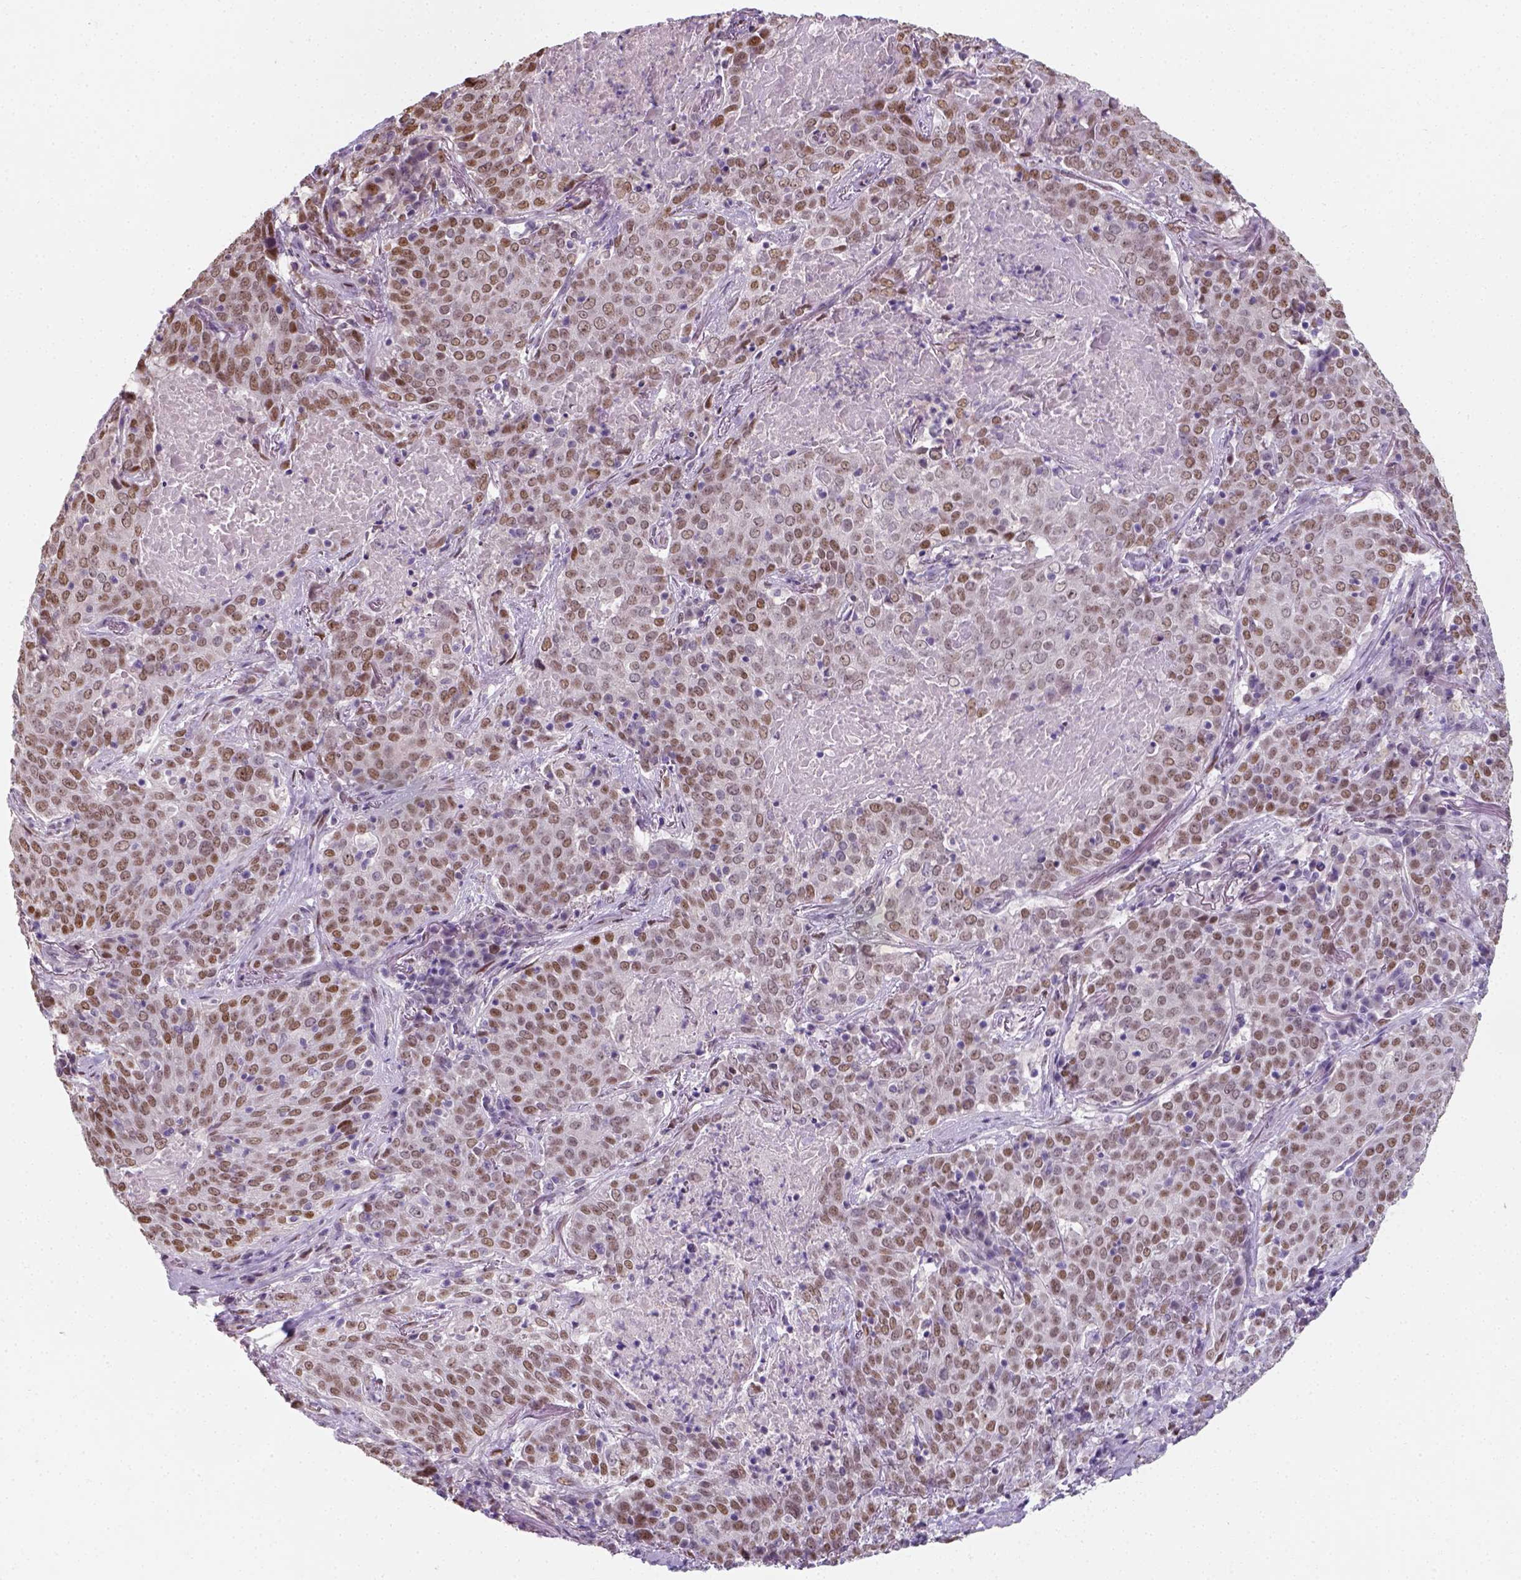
{"staining": {"intensity": "moderate", "quantity": ">75%", "location": "nuclear"}, "tissue": "lung cancer", "cell_type": "Tumor cells", "image_type": "cancer", "snomed": [{"axis": "morphology", "description": "Squamous cell carcinoma, NOS"}, {"axis": "topography", "description": "Lung"}], "caption": "A brown stain highlights moderate nuclear staining of a protein in human lung cancer (squamous cell carcinoma) tumor cells.", "gene": "C1orf112", "patient": {"sex": "male", "age": 82}}